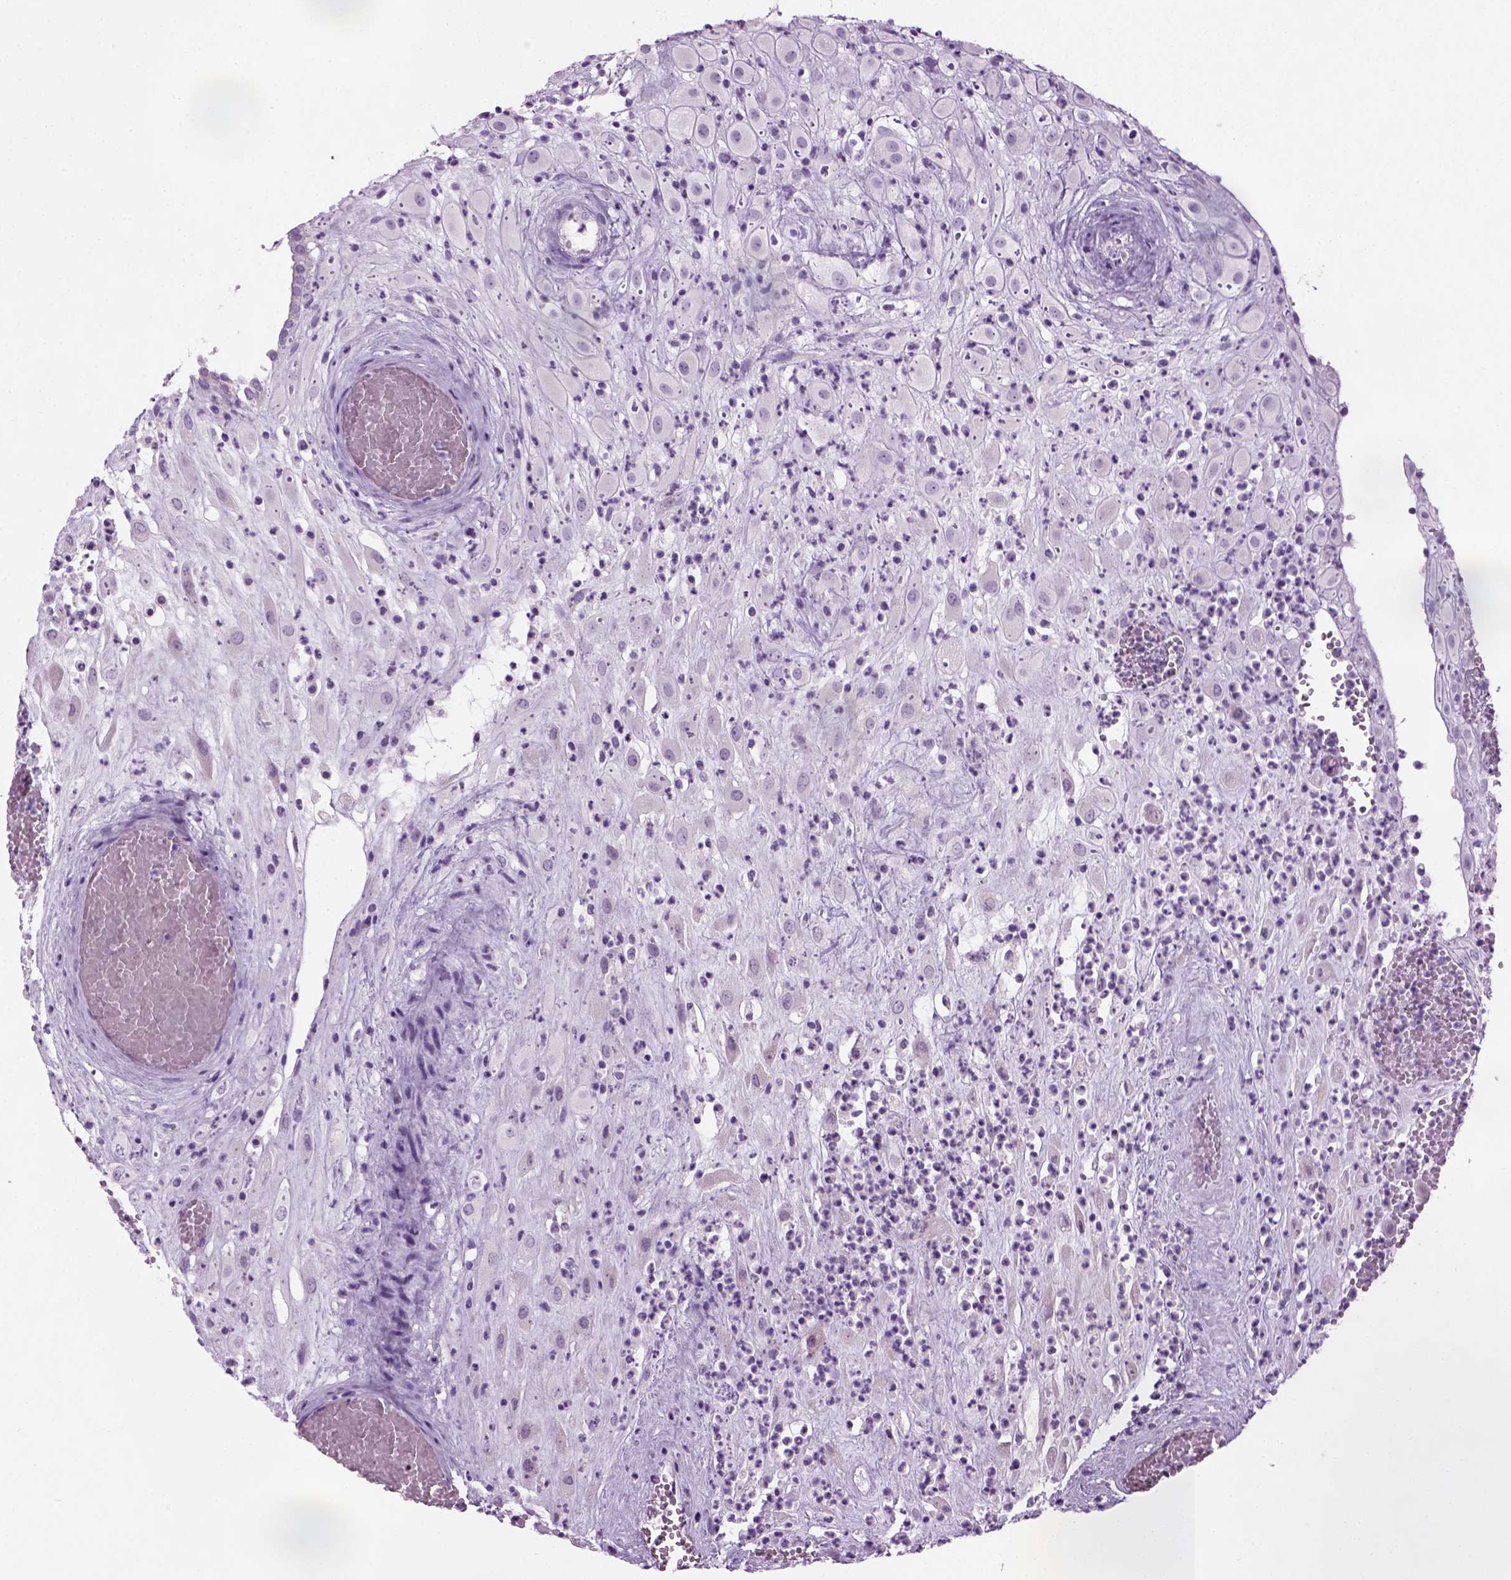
{"staining": {"intensity": "negative", "quantity": "none", "location": "none"}, "tissue": "placenta", "cell_type": "Decidual cells", "image_type": "normal", "snomed": [{"axis": "morphology", "description": "Normal tissue, NOS"}, {"axis": "topography", "description": "Placenta"}], "caption": "Immunohistochemistry (IHC) histopathology image of benign placenta: placenta stained with DAB (3,3'-diaminobenzidine) demonstrates no significant protein staining in decidual cells. (DAB (3,3'-diaminobenzidine) immunohistochemistry (IHC) with hematoxylin counter stain).", "gene": "CIBAR2", "patient": {"sex": "female", "age": 24}}